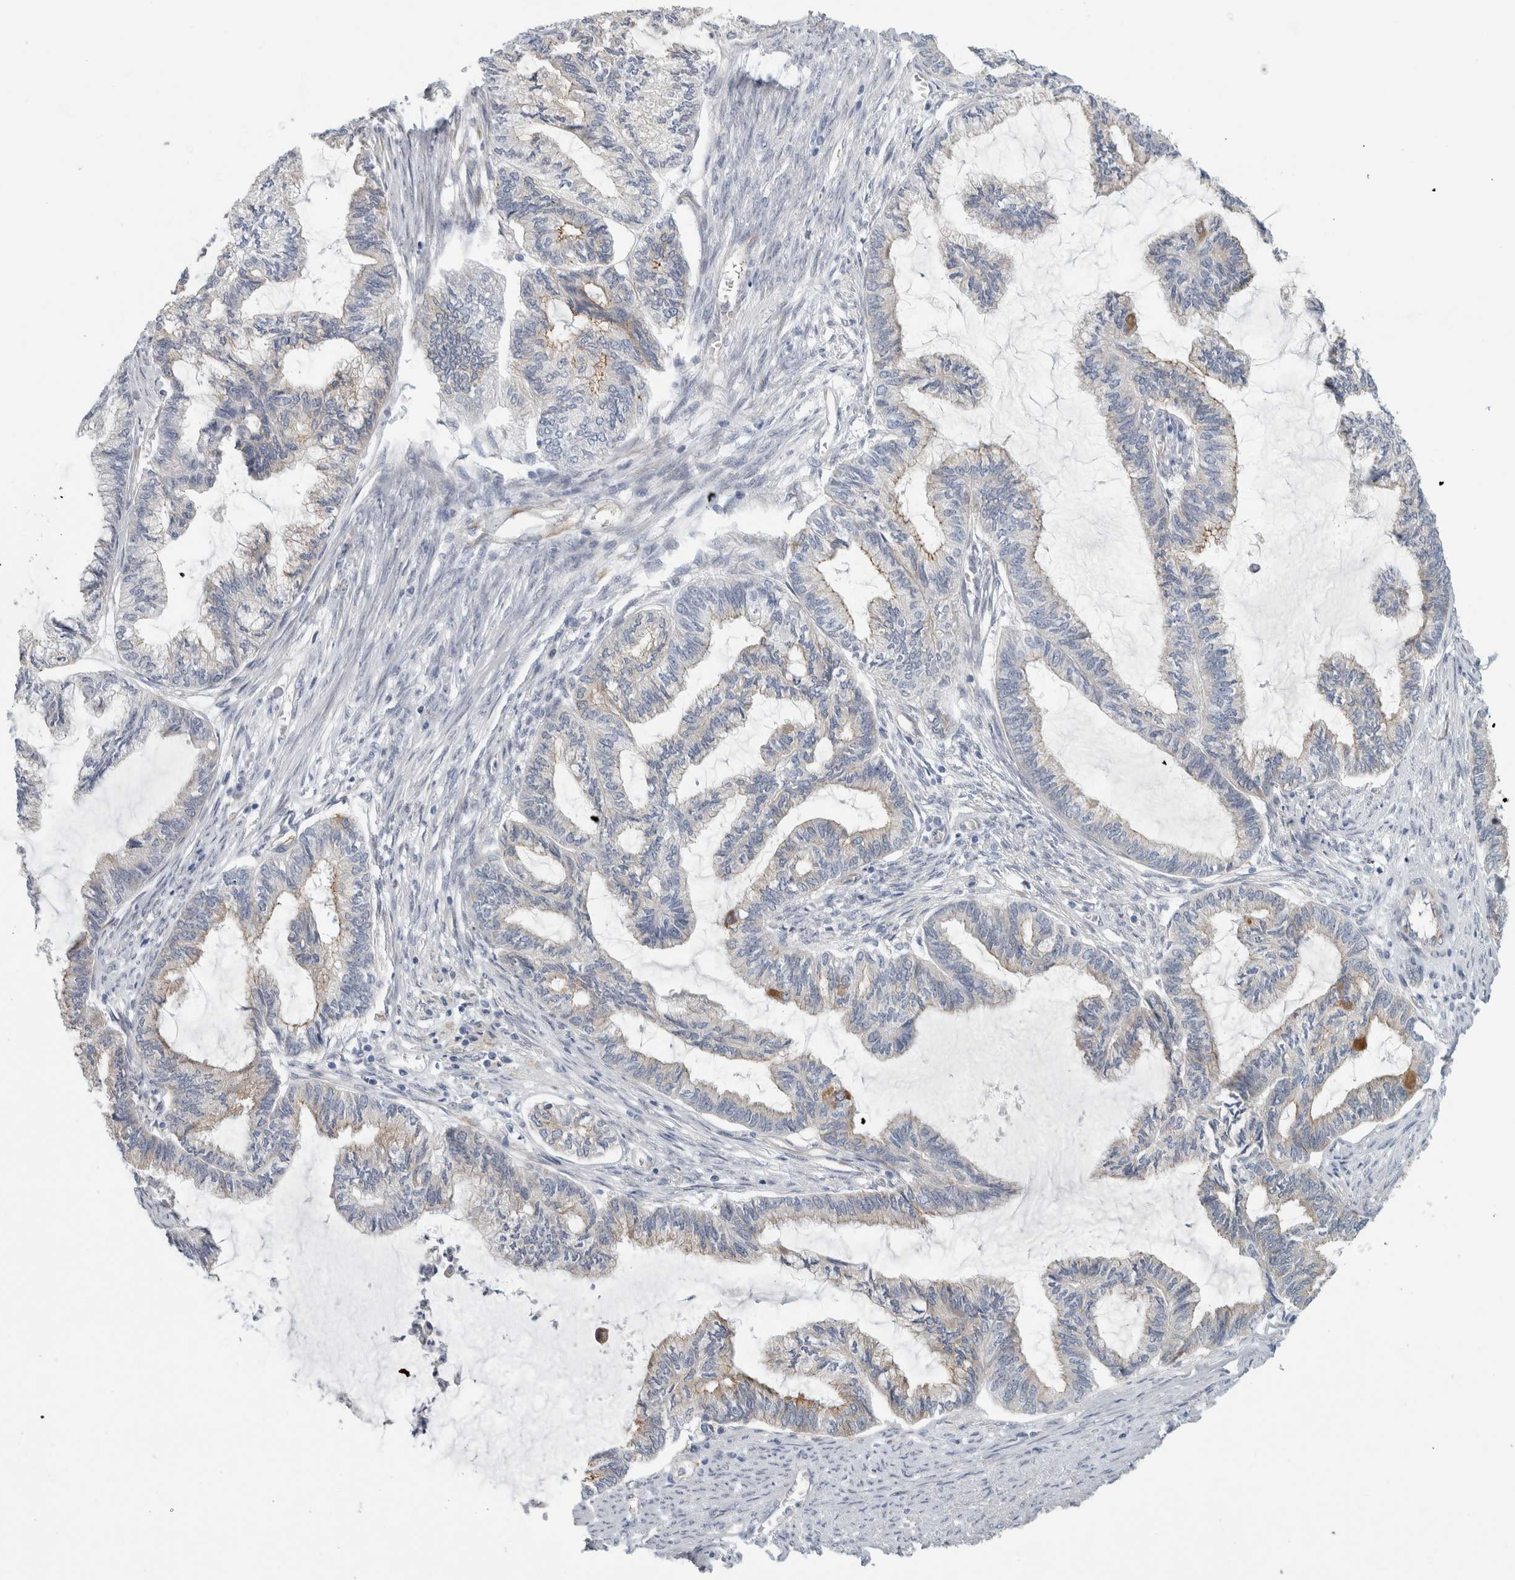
{"staining": {"intensity": "weak", "quantity": "<25%", "location": "cytoplasmic/membranous"}, "tissue": "endometrial cancer", "cell_type": "Tumor cells", "image_type": "cancer", "snomed": [{"axis": "morphology", "description": "Adenocarcinoma, NOS"}, {"axis": "topography", "description": "Endometrium"}], "caption": "The micrograph displays no staining of tumor cells in adenocarcinoma (endometrial).", "gene": "B3GNT3", "patient": {"sex": "female", "age": 86}}